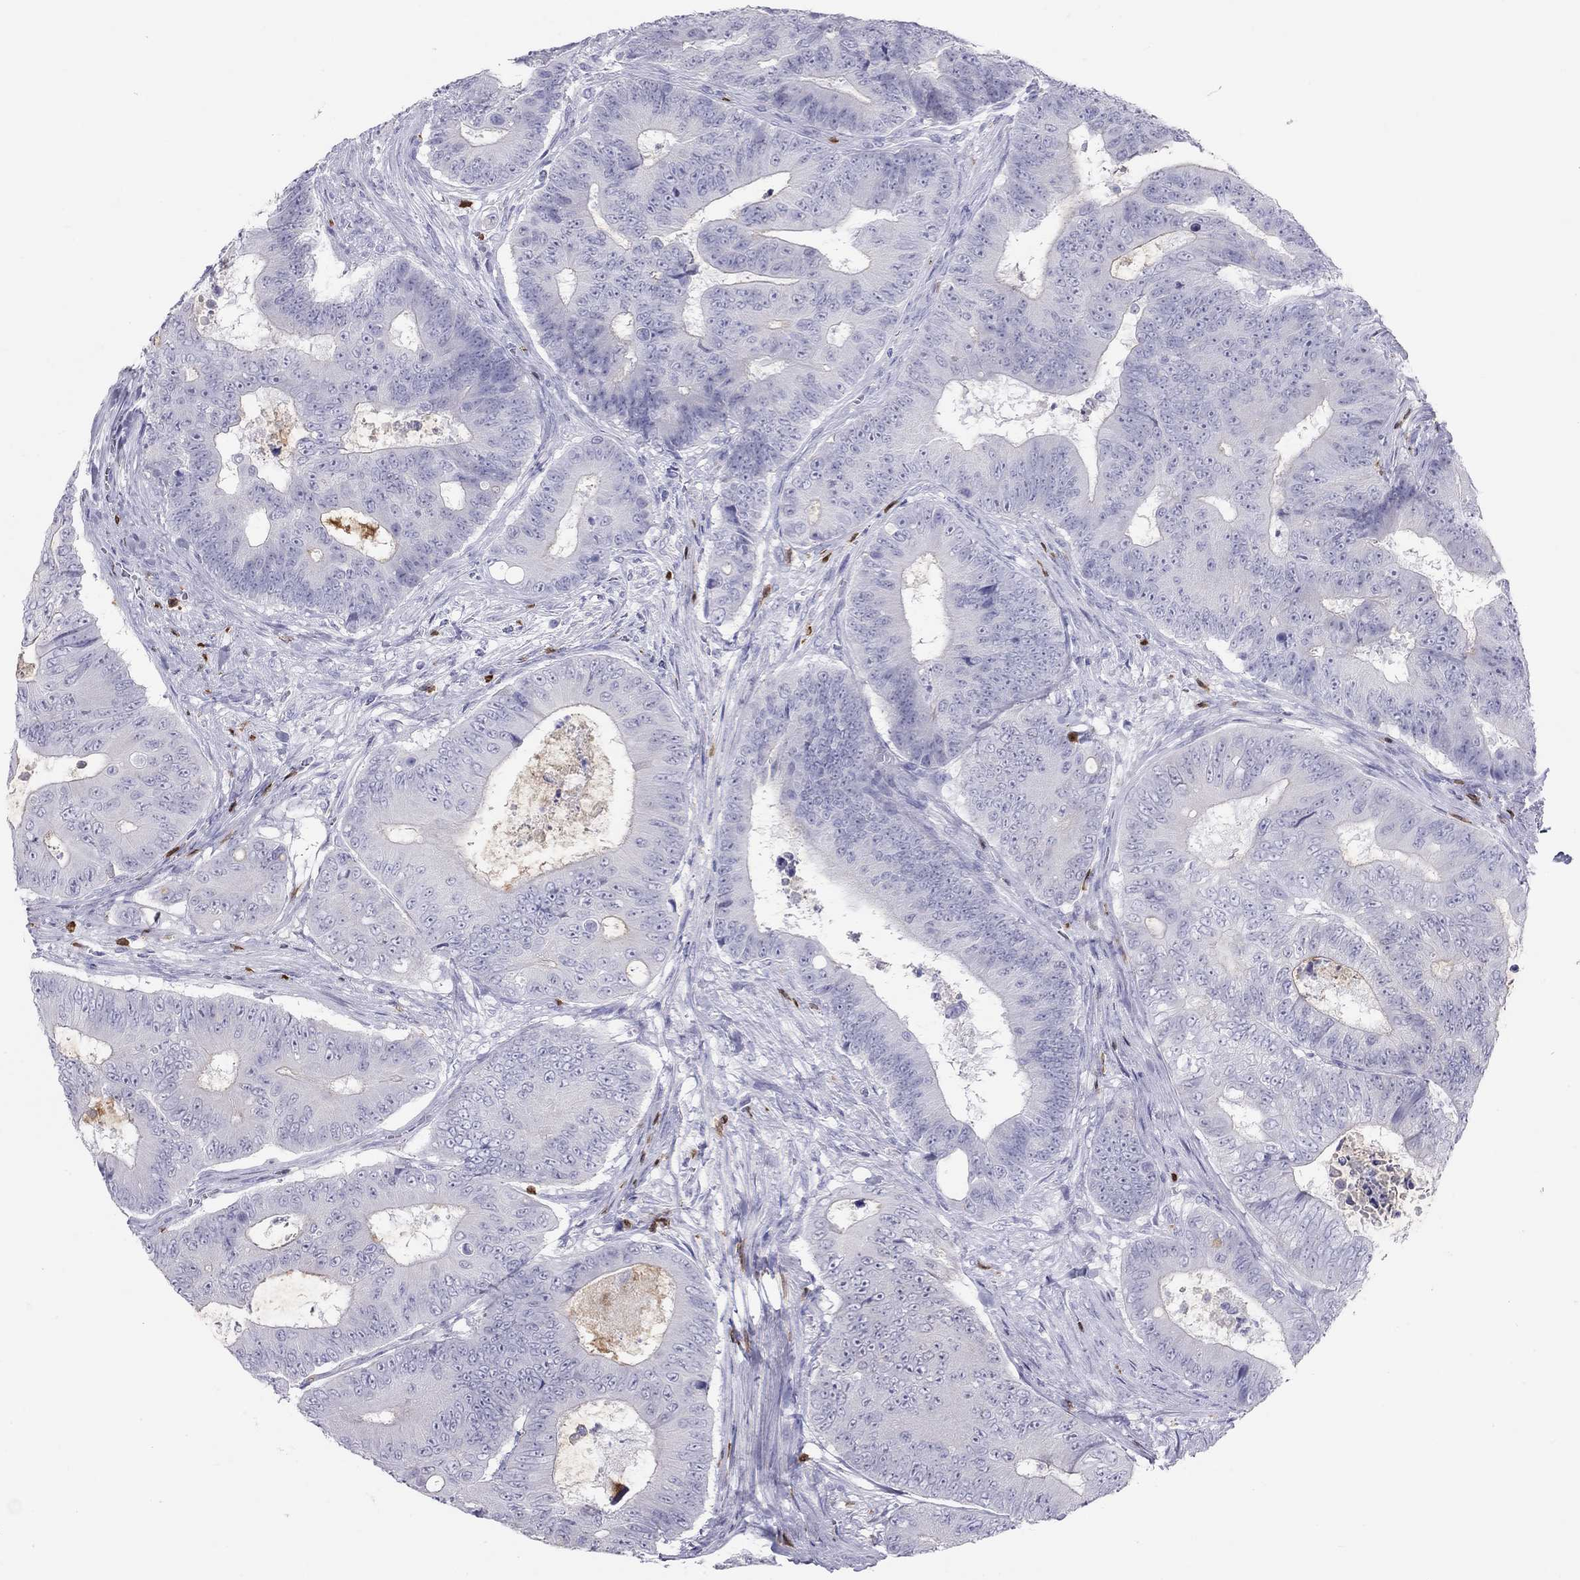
{"staining": {"intensity": "negative", "quantity": "none", "location": "none"}, "tissue": "colorectal cancer", "cell_type": "Tumor cells", "image_type": "cancer", "snomed": [{"axis": "morphology", "description": "Adenocarcinoma, NOS"}, {"axis": "topography", "description": "Colon"}], "caption": "An IHC photomicrograph of adenocarcinoma (colorectal) is shown. There is no staining in tumor cells of adenocarcinoma (colorectal). (IHC, brightfield microscopy, high magnification).", "gene": "SH2D2A", "patient": {"sex": "female", "age": 48}}